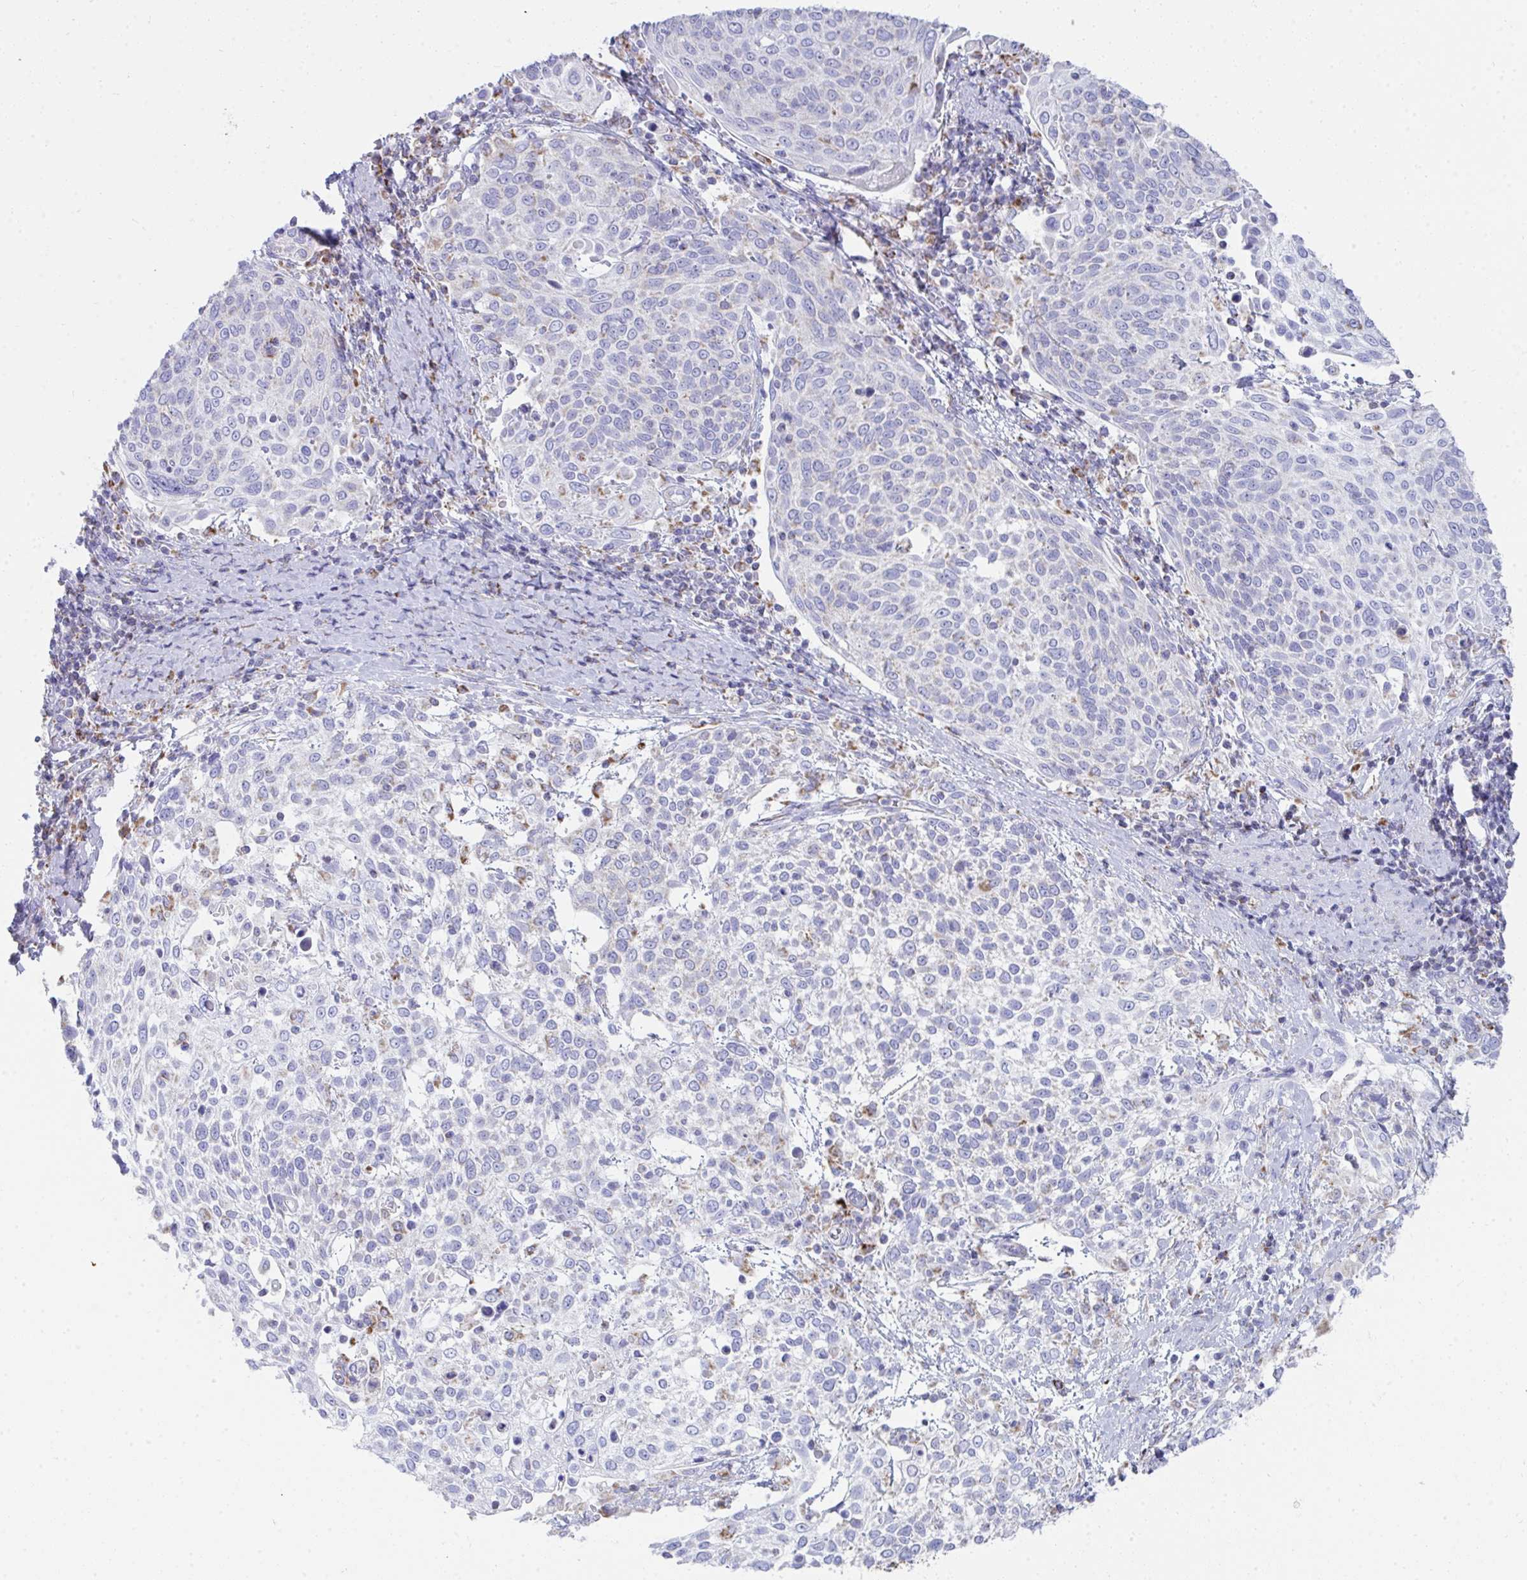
{"staining": {"intensity": "negative", "quantity": "none", "location": "none"}, "tissue": "cervical cancer", "cell_type": "Tumor cells", "image_type": "cancer", "snomed": [{"axis": "morphology", "description": "Squamous cell carcinoma, NOS"}, {"axis": "topography", "description": "Cervix"}], "caption": "Tumor cells show no significant protein expression in cervical cancer. (Immunohistochemistry, brightfield microscopy, high magnification).", "gene": "AIFM1", "patient": {"sex": "female", "age": 61}}